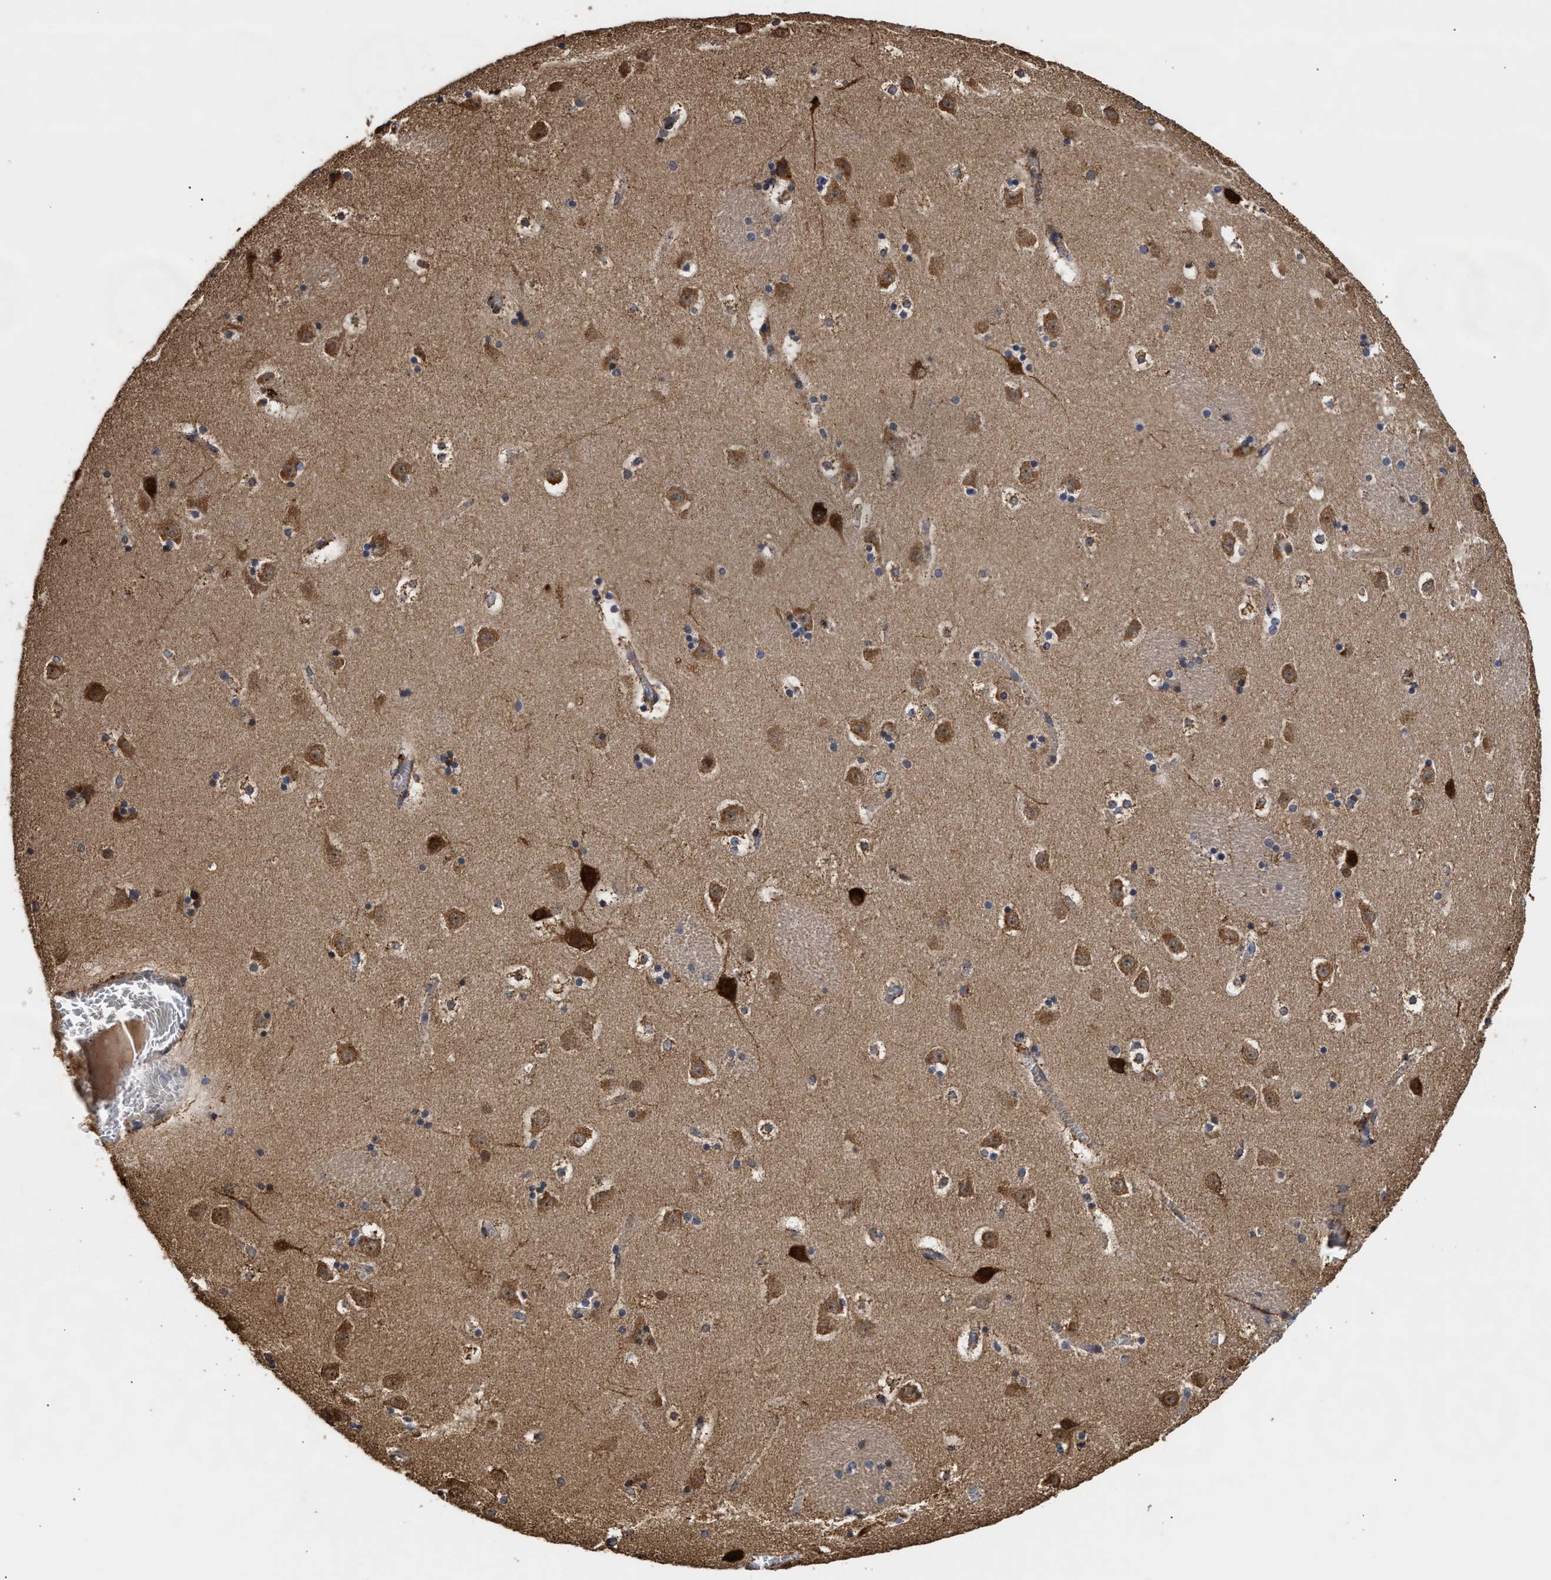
{"staining": {"intensity": "moderate", "quantity": "25%-75%", "location": "cytoplasmic/membranous"}, "tissue": "caudate", "cell_type": "Glial cells", "image_type": "normal", "snomed": [{"axis": "morphology", "description": "Normal tissue, NOS"}, {"axis": "topography", "description": "Lateral ventricle wall"}], "caption": "Immunohistochemical staining of normal human caudate shows moderate cytoplasmic/membranous protein expression in approximately 25%-75% of glial cells. (Stains: DAB (3,3'-diaminobenzidine) in brown, nuclei in blue, Microscopy: brightfield microscopy at high magnification).", "gene": "GOSR1", "patient": {"sex": "male", "age": 45}}